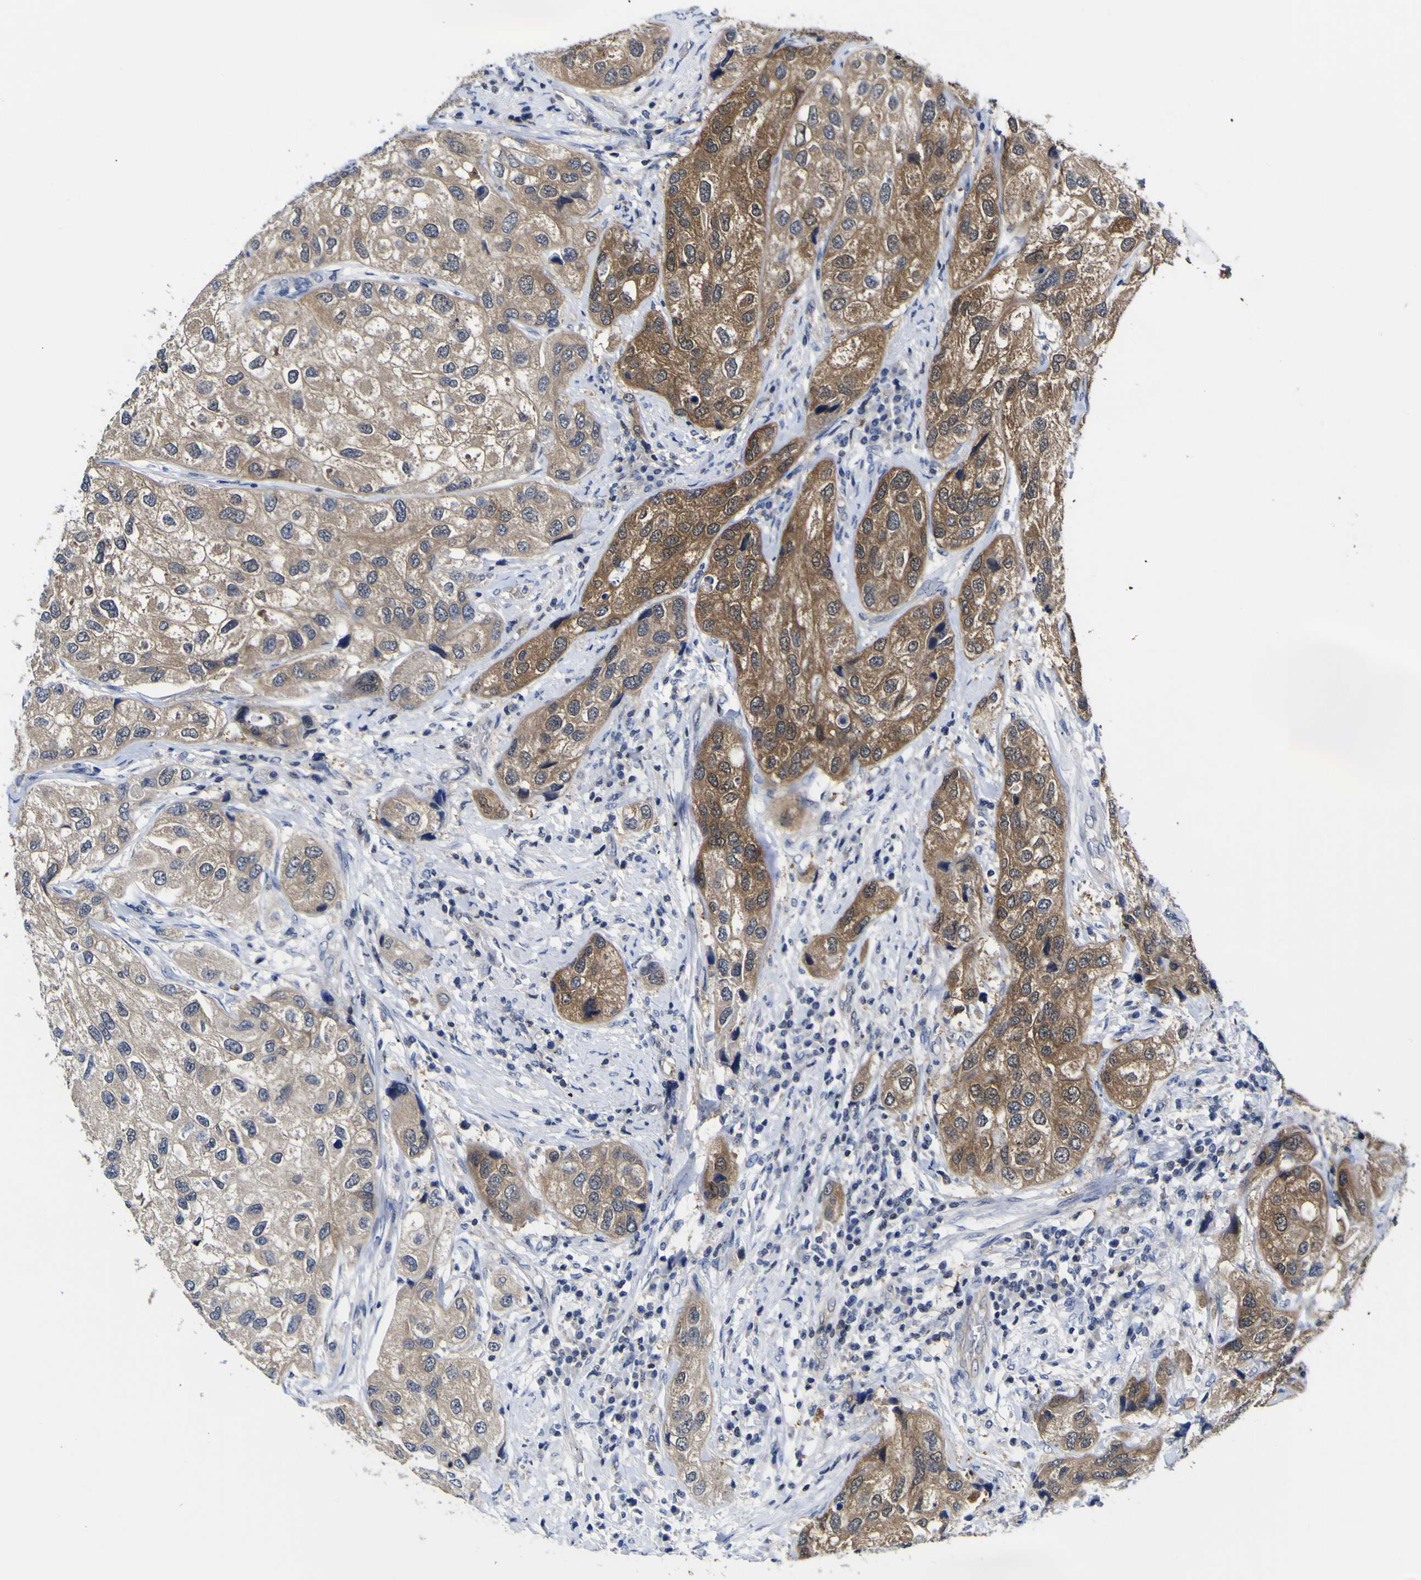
{"staining": {"intensity": "moderate", "quantity": ">75%", "location": "cytoplasmic/membranous"}, "tissue": "urothelial cancer", "cell_type": "Tumor cells", "image_type": "cancer", "snomed": [{"axis": "morphology", "description": "Urothelial carcinoma, High grade"}, {"axis": "topography", "description": "Urinary bladder"}], "caption": "DAB immunohistochemical staining of urothelial carcinoma (high-grade) exhibits moderate cytoplasmic/membranous protein staining in about >75% of tumor cells.", "gene": "CASP6", "patient": {"sex": "female", "age": 64}}